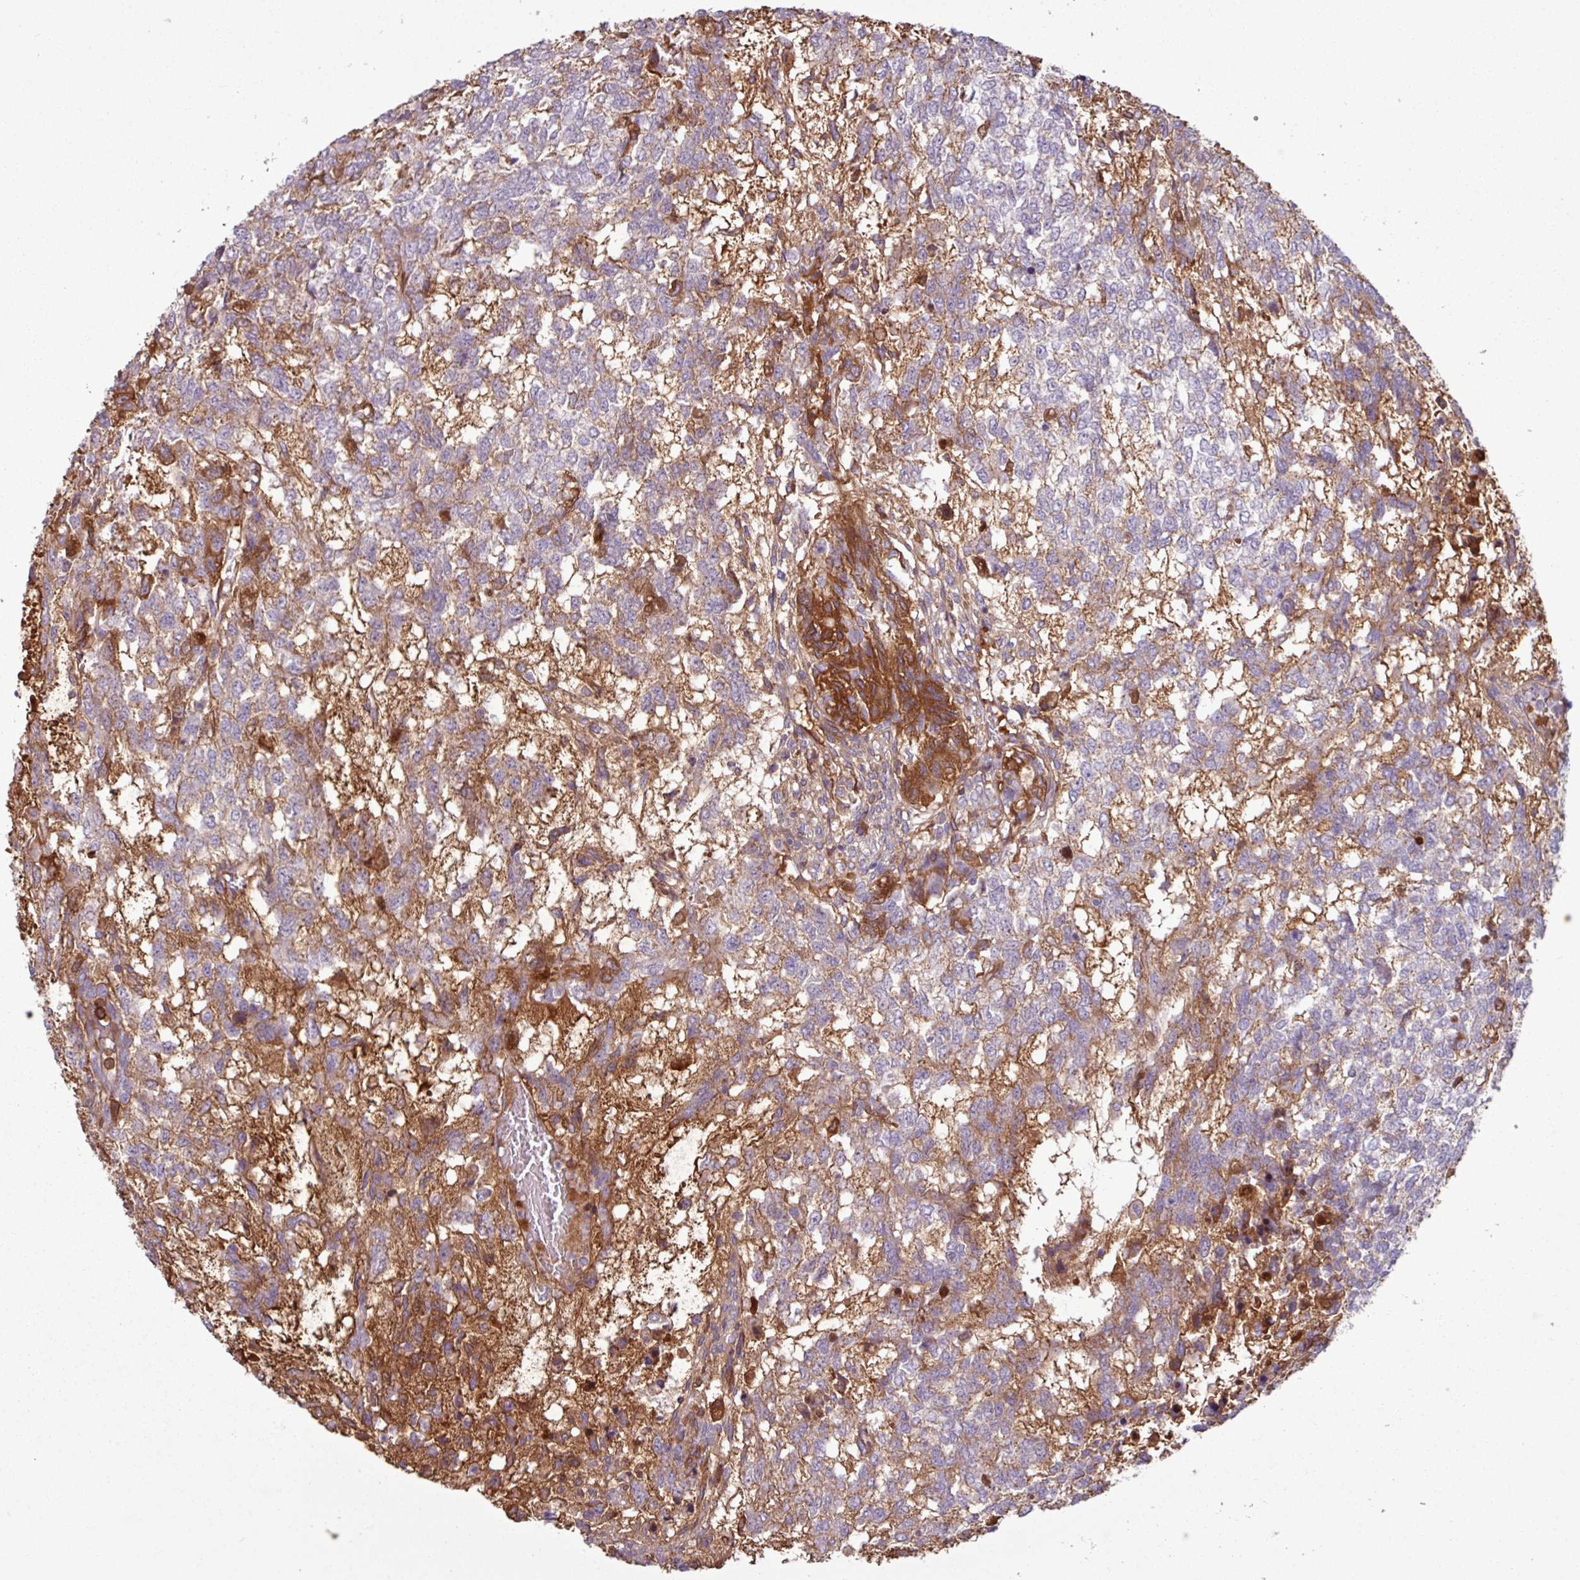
{"staining": {"intensity": "moderate", "quantity": "<25%", "location": "cytoplasmic/membranous"}, "tissue": "testis cancer", "cell_type": "Tumor cells", "image_type": "cancer", "snomed": [{"axis": "morphology", "description": "Carcinoma, Embryonal, NOS"}, {"axis": "topography", "description": "Testis"}], "caption": "An IHC micrograph of tumor tissue is shown. Protein staining in brown labels moderate cytoplasmic/membranous positivity in testis cancer (embryonal carcinoma) within tumor cells. Using DAB (brown) and hematoxylin (blue) stains, captured at high magnification using brightfield microscopy.", "gene": "C4B", "patient": {"sex": "male", "age": 23}}